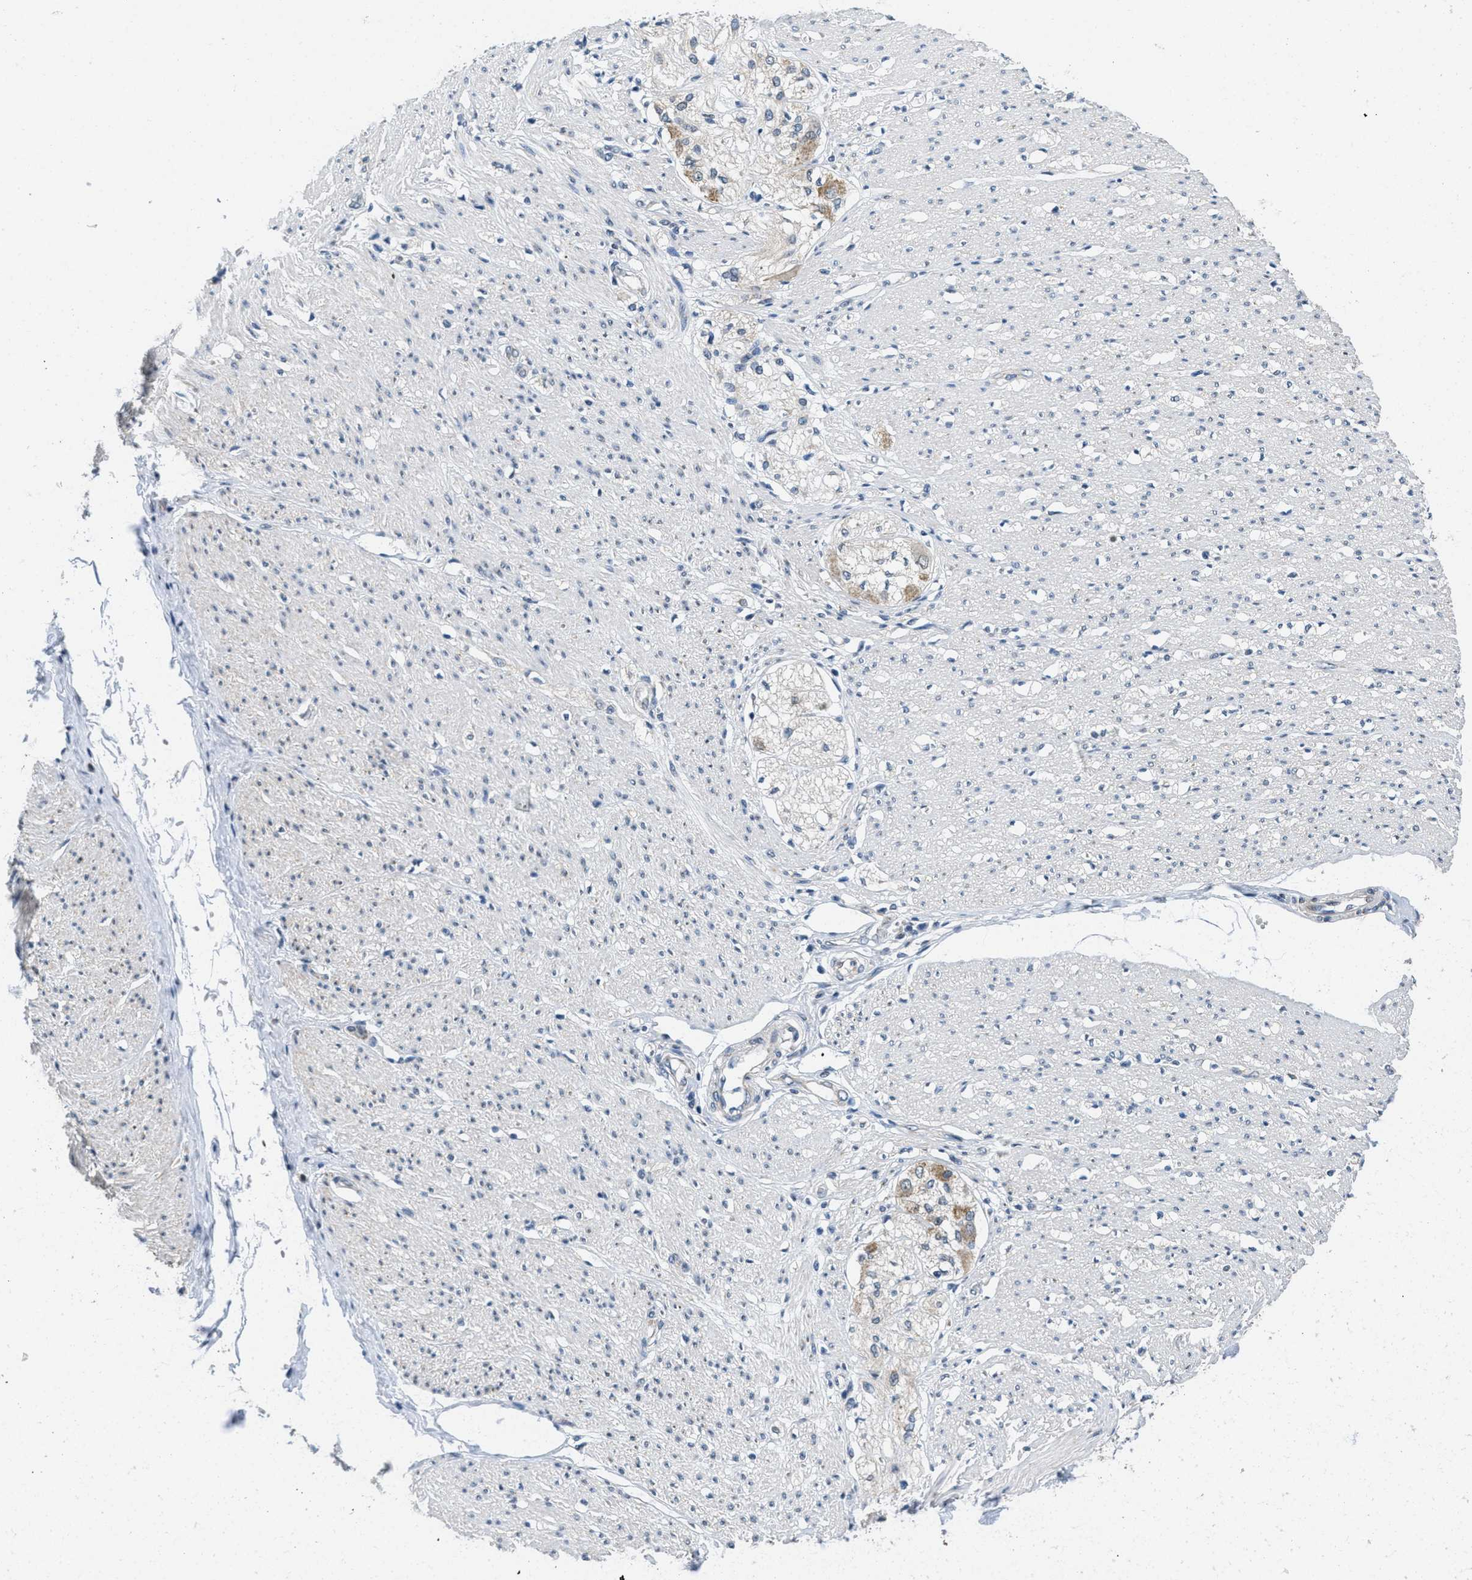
{"staining": {"intensity": "negative", "quantity": "none", "location": "none"}, "tissue": "adipose tissue", "cell_type": "Adipocytes", "image_type": "normal", "snomed": [{"axis": "morphology", "description": "Normal tissue, NOS"}, {"axis": "morphology", "description": "Adenocarcinoma, NOS"}, {"axis": "topography", "description": "Colon"}, {"axis": "topography", "description": "Peripheral nerve tissue"}], "caption": "Immunohistochemical staining of benign adipose tissue reveals no significant expression in adipocytes. The staining is performed using DAB brown chromogen with nuclei counter-stained in using hematoxylin.", "gene": "TOMM70", "patient": {"sex": "male", "age": 14}}